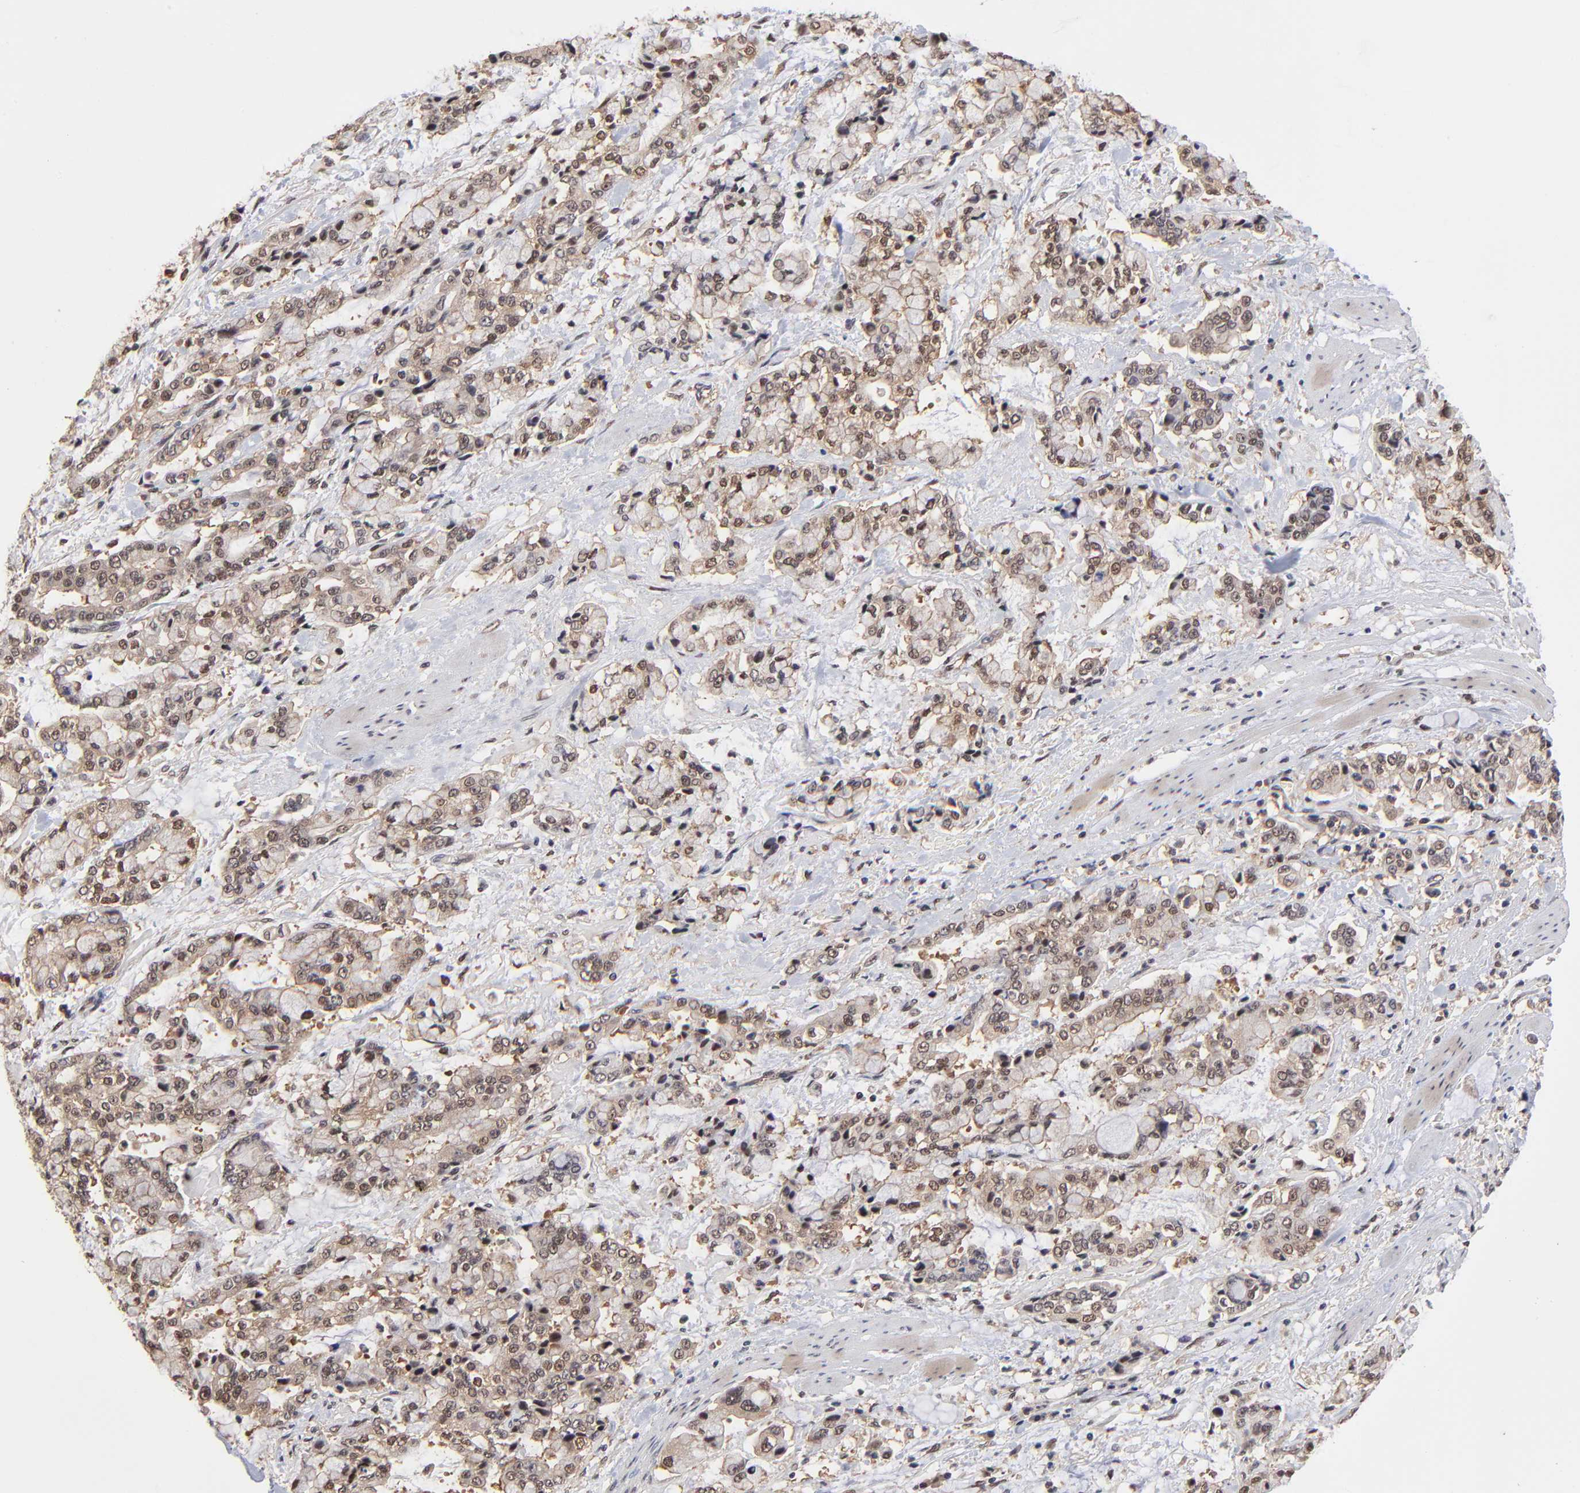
{"staining": {"intensity": "weak", "quantity": "25%-75%", "location": "nuclear"}, "tissue": "stomach cancer", "cell_type": "Tumor cells", "image_type": "cancer", "snomed": [{"axis": "morphology", "description": "Normal tissue, NOS"}, {"axis": "morphology", "description": "Adenocarcinoma, NOS"}, {"axis": "topography", "description": "Stomach, upper"}, {"axis": "topography", "description": "Stomach"}], "caption": "Stomach adenocarcinoma was stained to show a protein in brown. There is low levels of weak nuclear expression in about 25%-75% of tumor cells.", "gene": "PSMC4", "patient": {"sex": "male", "age": 76}}